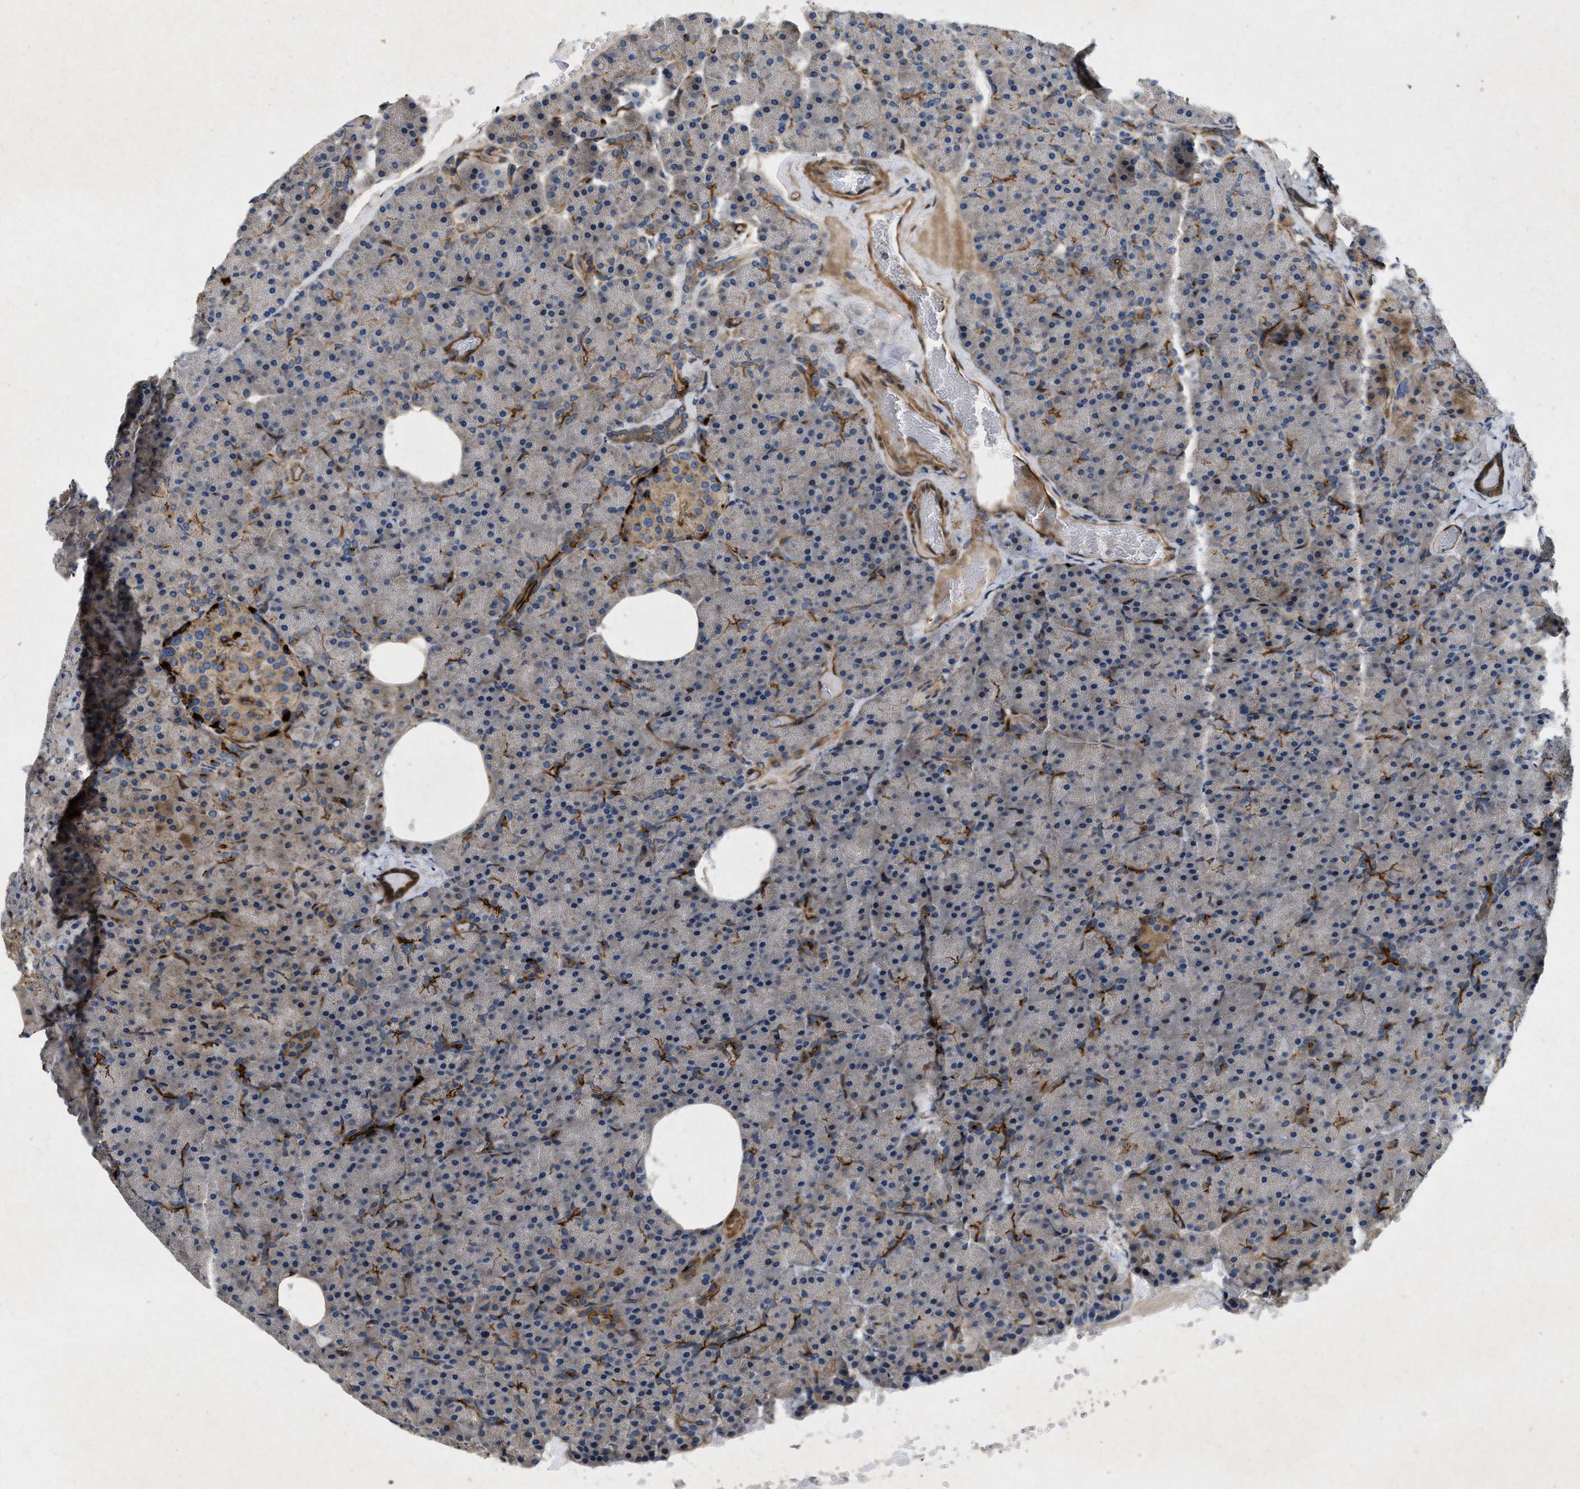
{"staining": {"intensity": "moderate", "quantity": "<25%", "location": "cytoplasmic/membranous"}, "tissue": "pancreas", "cell_type": "Exocrine glandular cells", "image_type": "normal", "snomed": [{"axis": "morphology", "description": "Normal tissue, NOS"}, {"axis": "topography", "description": "Pancreas"}], "caption": "An IHC histopathology image of benign tissue is shown. Protein staining in brown highlights moderate cytoplasmic/membranous positivity in pancreas within exocrine glandular cells. Using DAB (brown) and hematoxylin (blue) stains, captured at high magnification using brightfield microscopy.", "gene": "HSPA12B", "patient": {"sex": "female", "age": 35}}